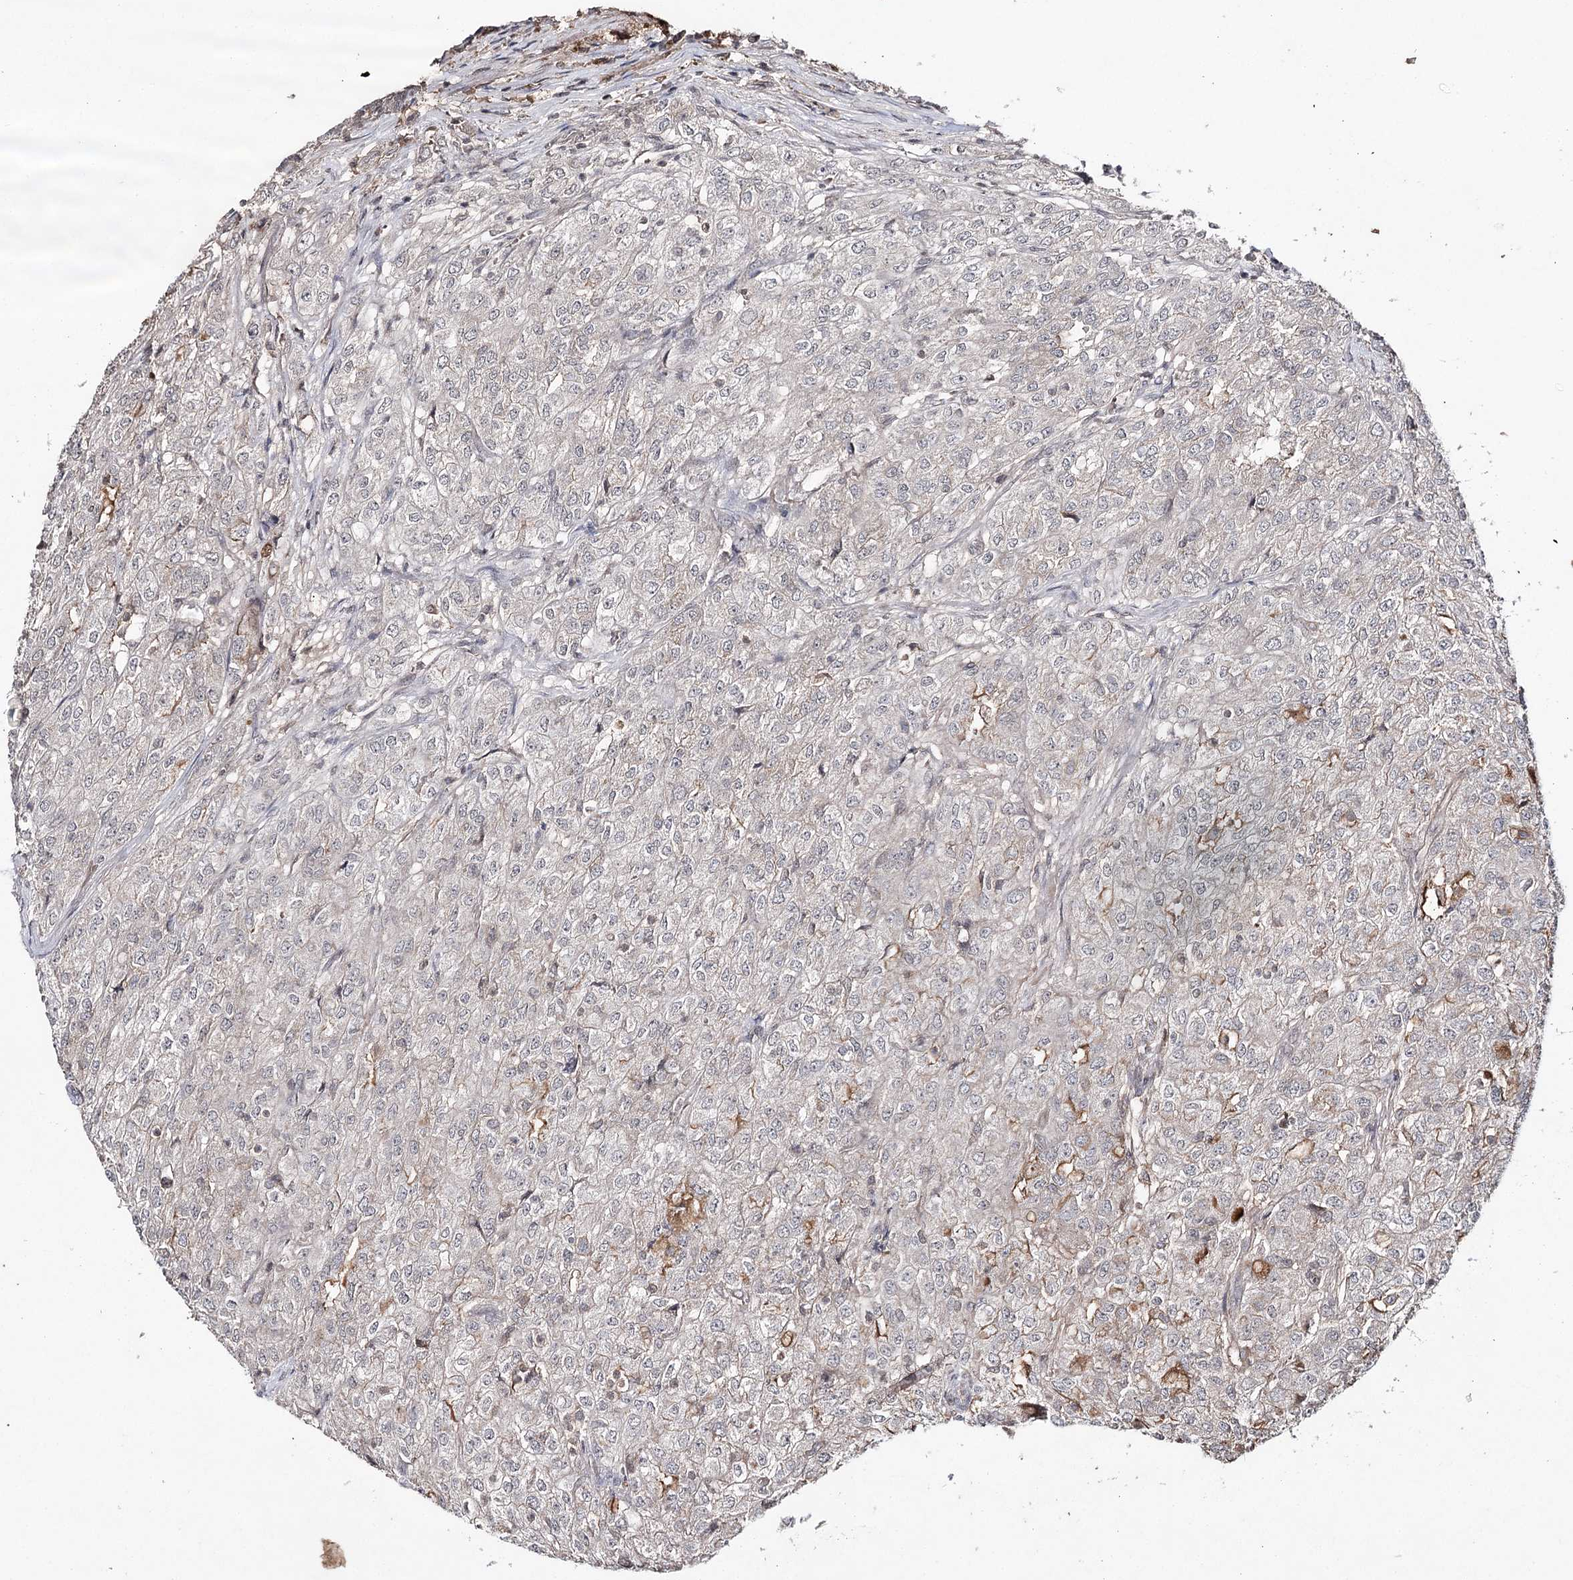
{"staining": {"intensity": "negative", "quantity": "none", "location": "none"}, "tissue": "renal cancer", "cell_type": "Tumor cells", "image_type": "cancer", "snomed": [{"axis": "morphology", "description": "Adenocarcinoma, NOS"}, {"axis": "topography", "description": "Kidney"}], "caption": "High magnification brightfield microscopy of adenocarcinoma (renal) stained with DAB (brown) and counterstained with hematoxylin (blue): tumor cells show no significant staining.", "gene": "SYNGR3", "patient": {"sex": "female", "age": 54}}